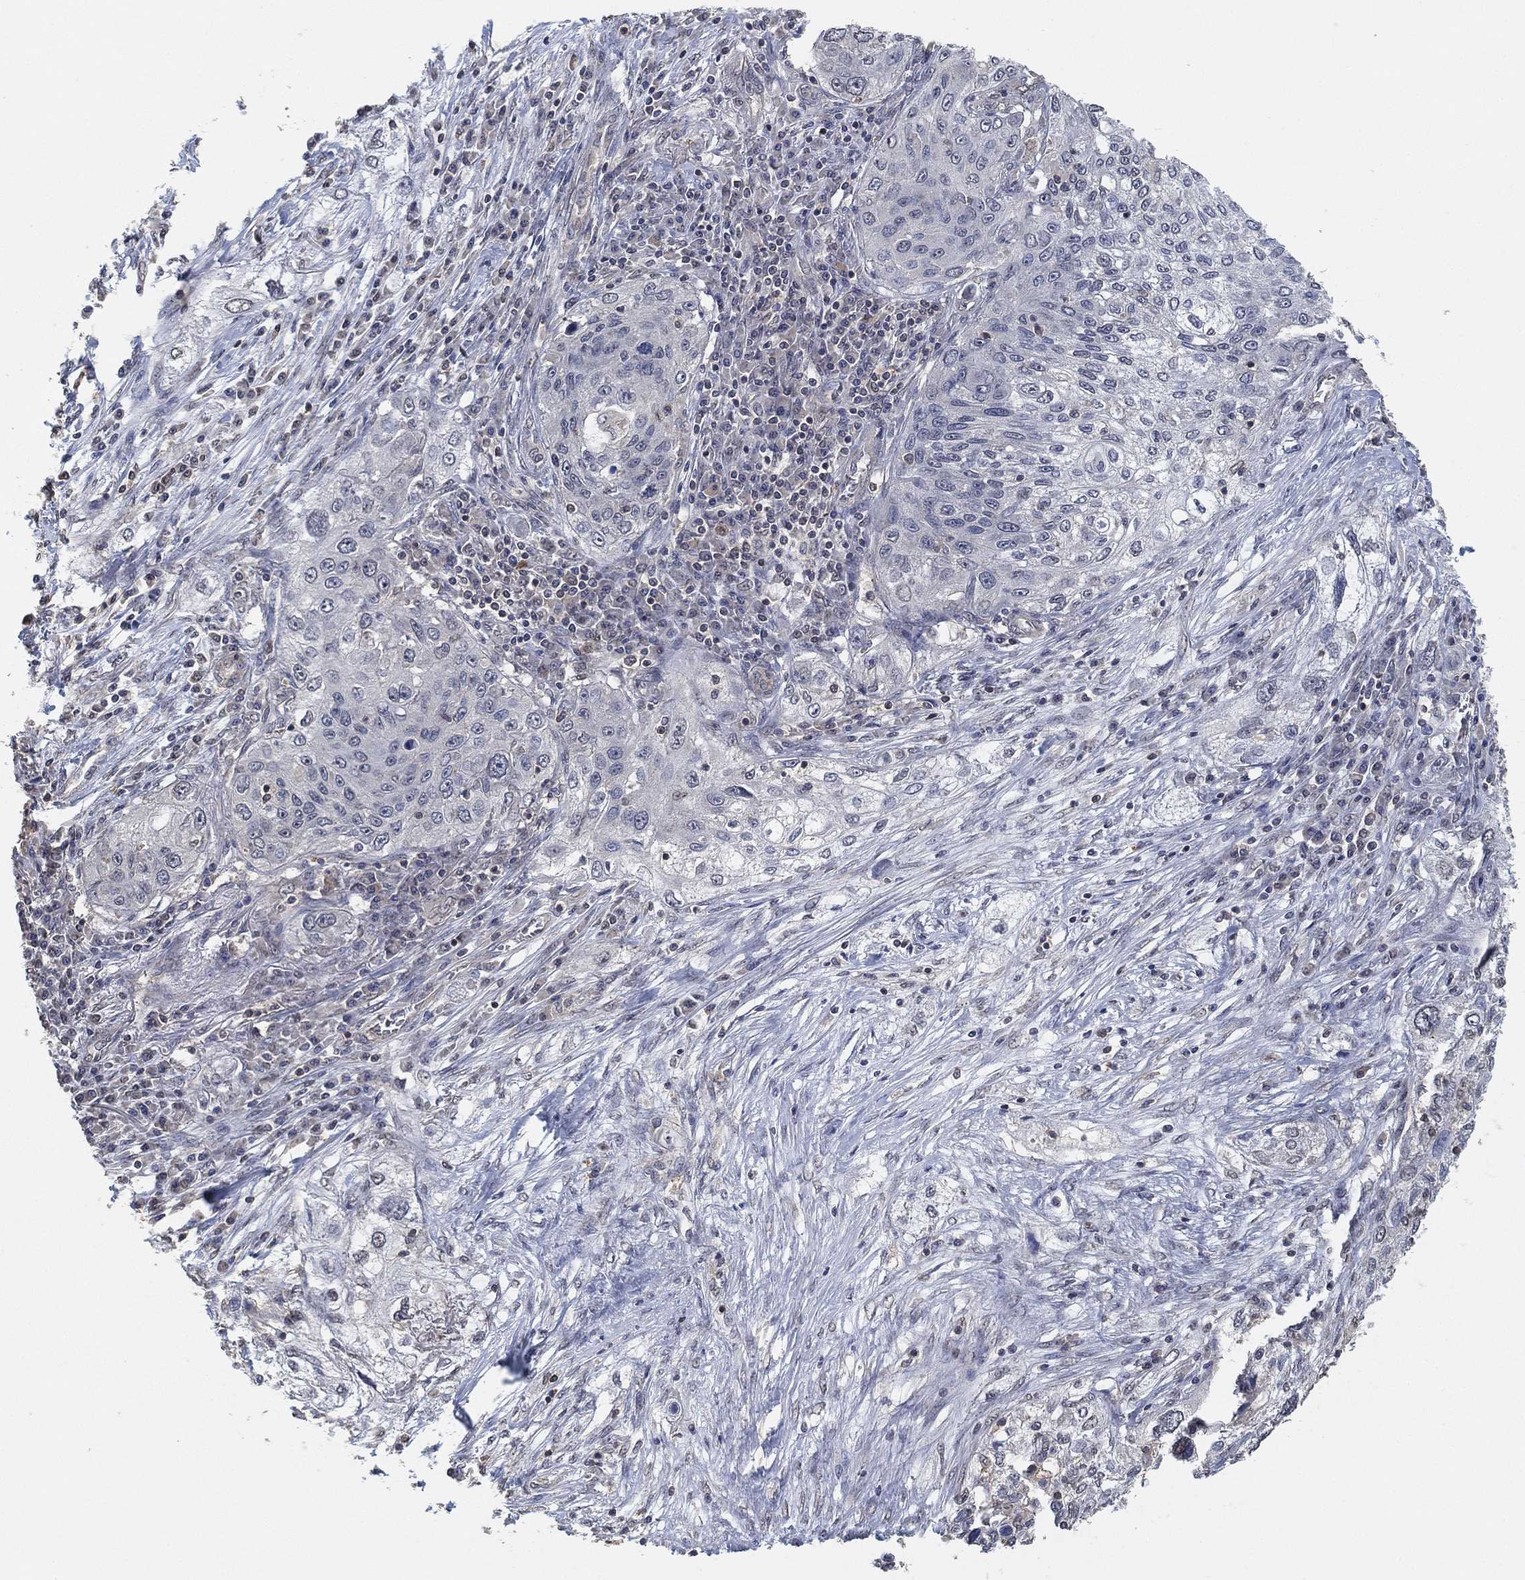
{"staining": {"intensity": "negative", "quantity": "none", "location": "none"}, "tissue": "lung cancer", "cell_type": "Tumor cells", "image_type": "cancer", "snomed": [{"axis": "morphology", "description": "Squamous cell carcinoma, NOS"}, {"axis": "topography", "description": "Lung"}], "caption": "High magnification brightfield microscopy of lung cancer stained with DAB (3,3'-diaminobenzidine) (brown) and counterstained with hematoxylin (blue): tumor cells show no significant staining. The staining is performed using DAB (3,3'-diaminobenzidine) brown chromogen with nuclei counter-stained in using hematoxylin.", "gene": "CCDC43", "patient": {"sex": "female", "age": 69}}